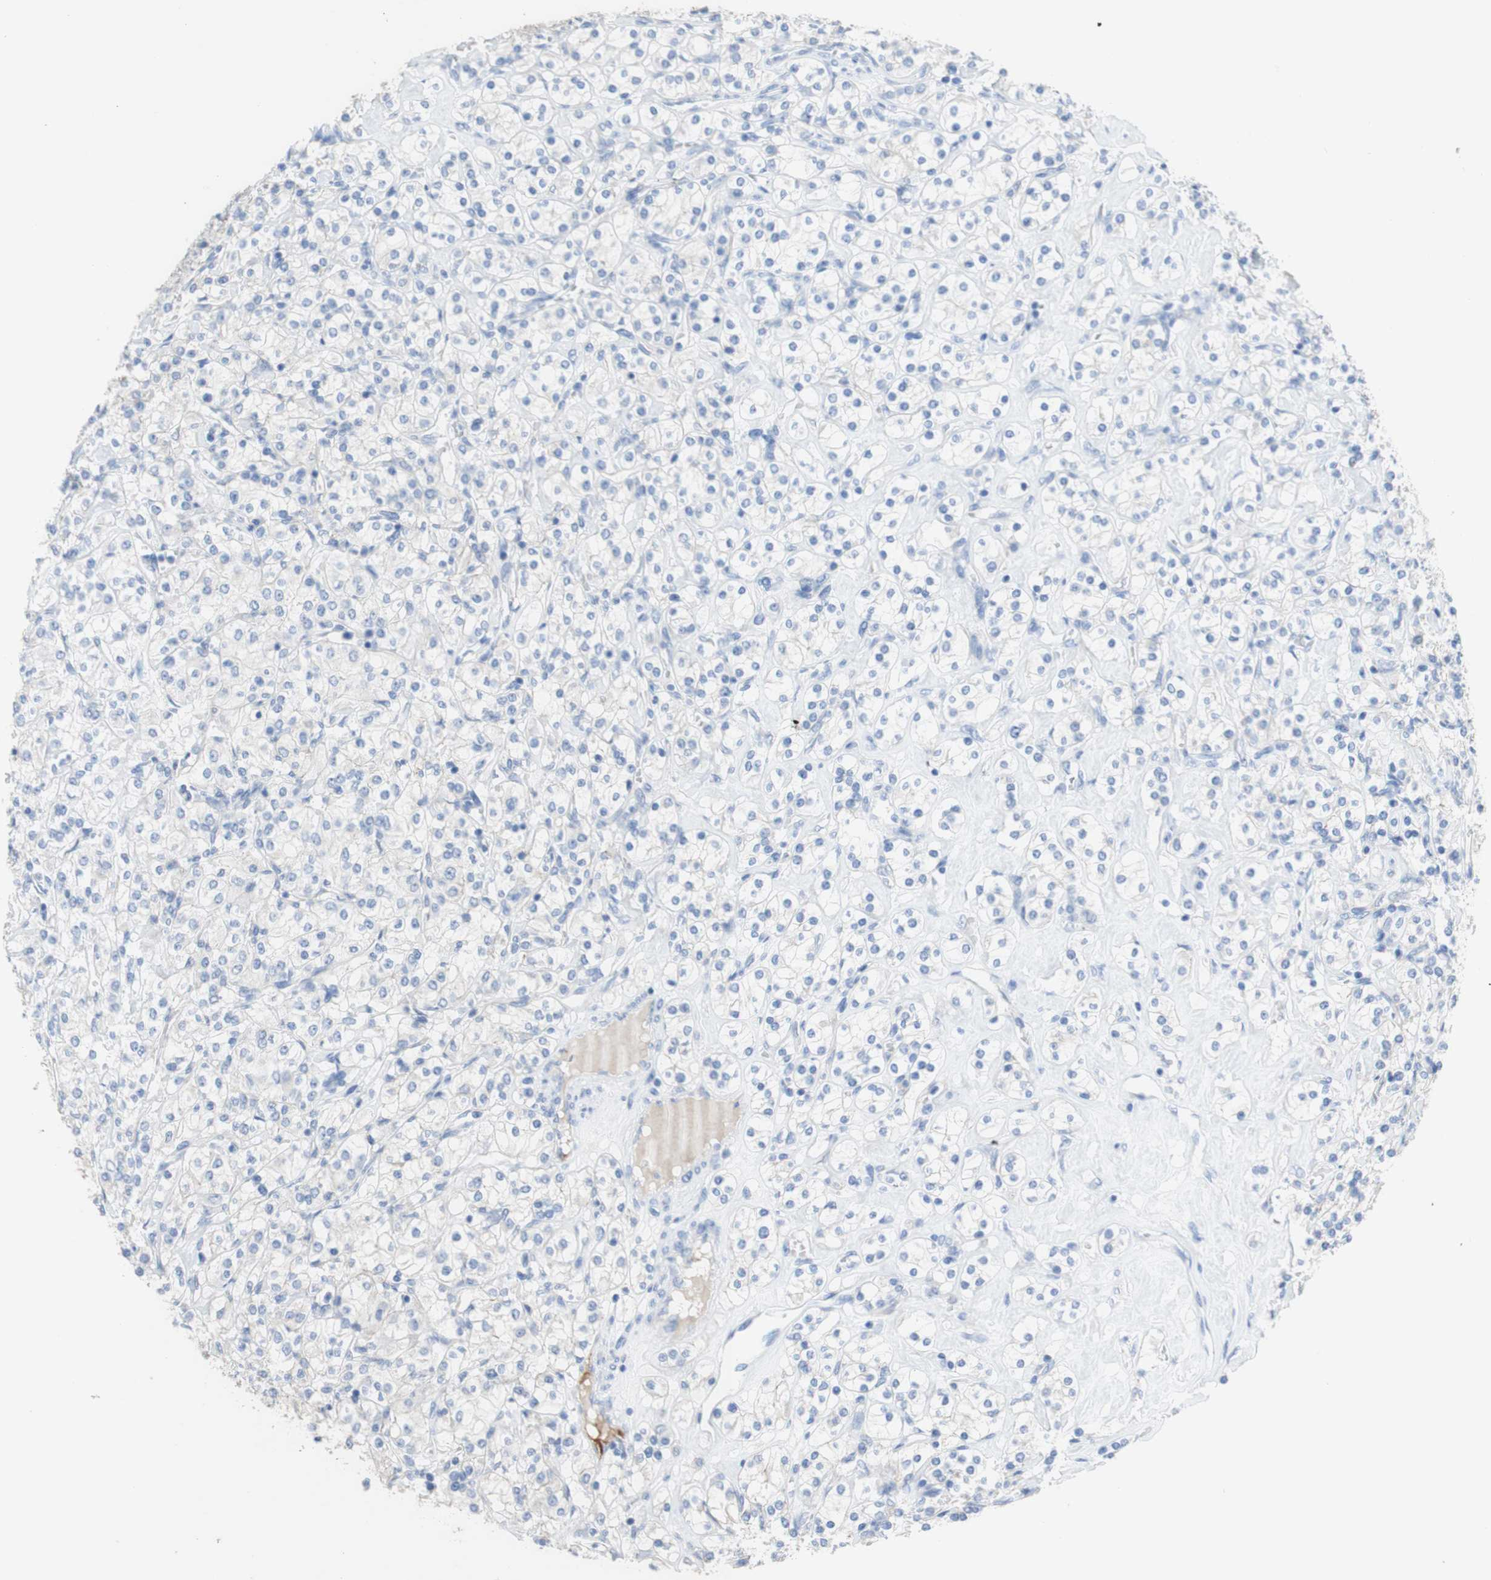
{"staining": {"intensity": "negative", "quantity": "none", "location": "none"}, "tissue": "renal cancer", "cell_type": "Tumor cells", "image_type": "cancer", "snomed": [{"axis": "morphology", "description": "Adenocarcinoma, NOS"}, {"axis": "topography", "description": "Kidney"}], "caption": "Immunohistochemistry of renal adenocarcinoma exhibits no positivity in tumor cells. (Immunohistochemistry, brightfield microscopy, high magnification).", "gene": "DSC2", "patient": {"sex": "male", "age": 77}}